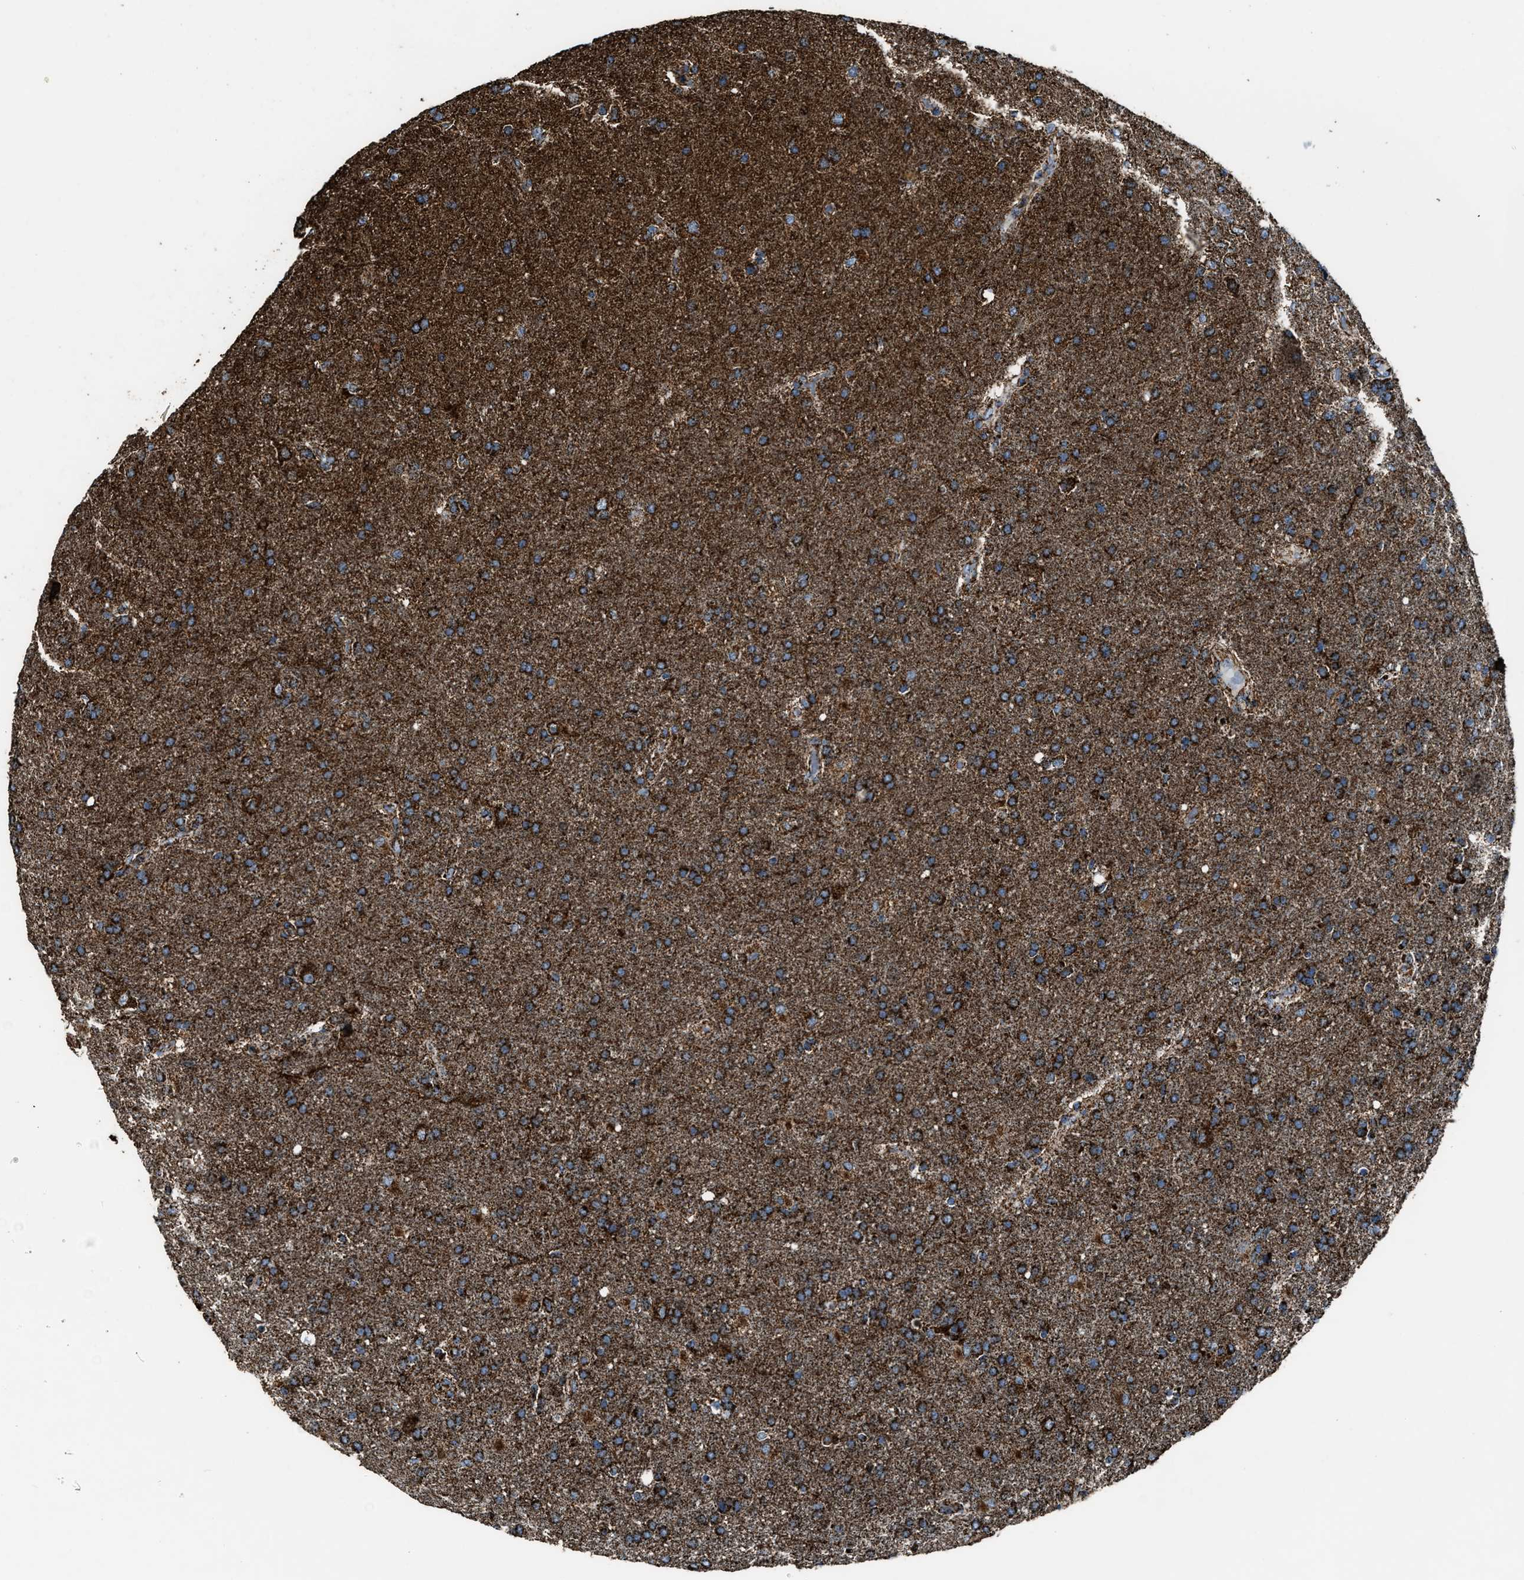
{"staining": {"intensity": "strong", "quantity": ">75%", "location": "cytoplasmic/membranous"}, "tissue": "glioma", "cell_type": "Tumor cells", "image_type": "cancer", "snomed": [{"axis": "morphology", "description": "Glioma, malignant, High grade"}, {"axis": "topography", "description": "Brain"}], "caption": "Immunohistochemistry (IHC) photomicrograph of neoplastic tissue: malignant glioma (high-grade) stained using immunohistochemistry (IHC) shows high levels of strong protein expression localized specifically in the cytoplasmic/membranous of tumor cells, appearing as a cytoplasmic/membranous brown color.", "gene": "MDH2", "patient": {"sex": "male", "age": 72}}